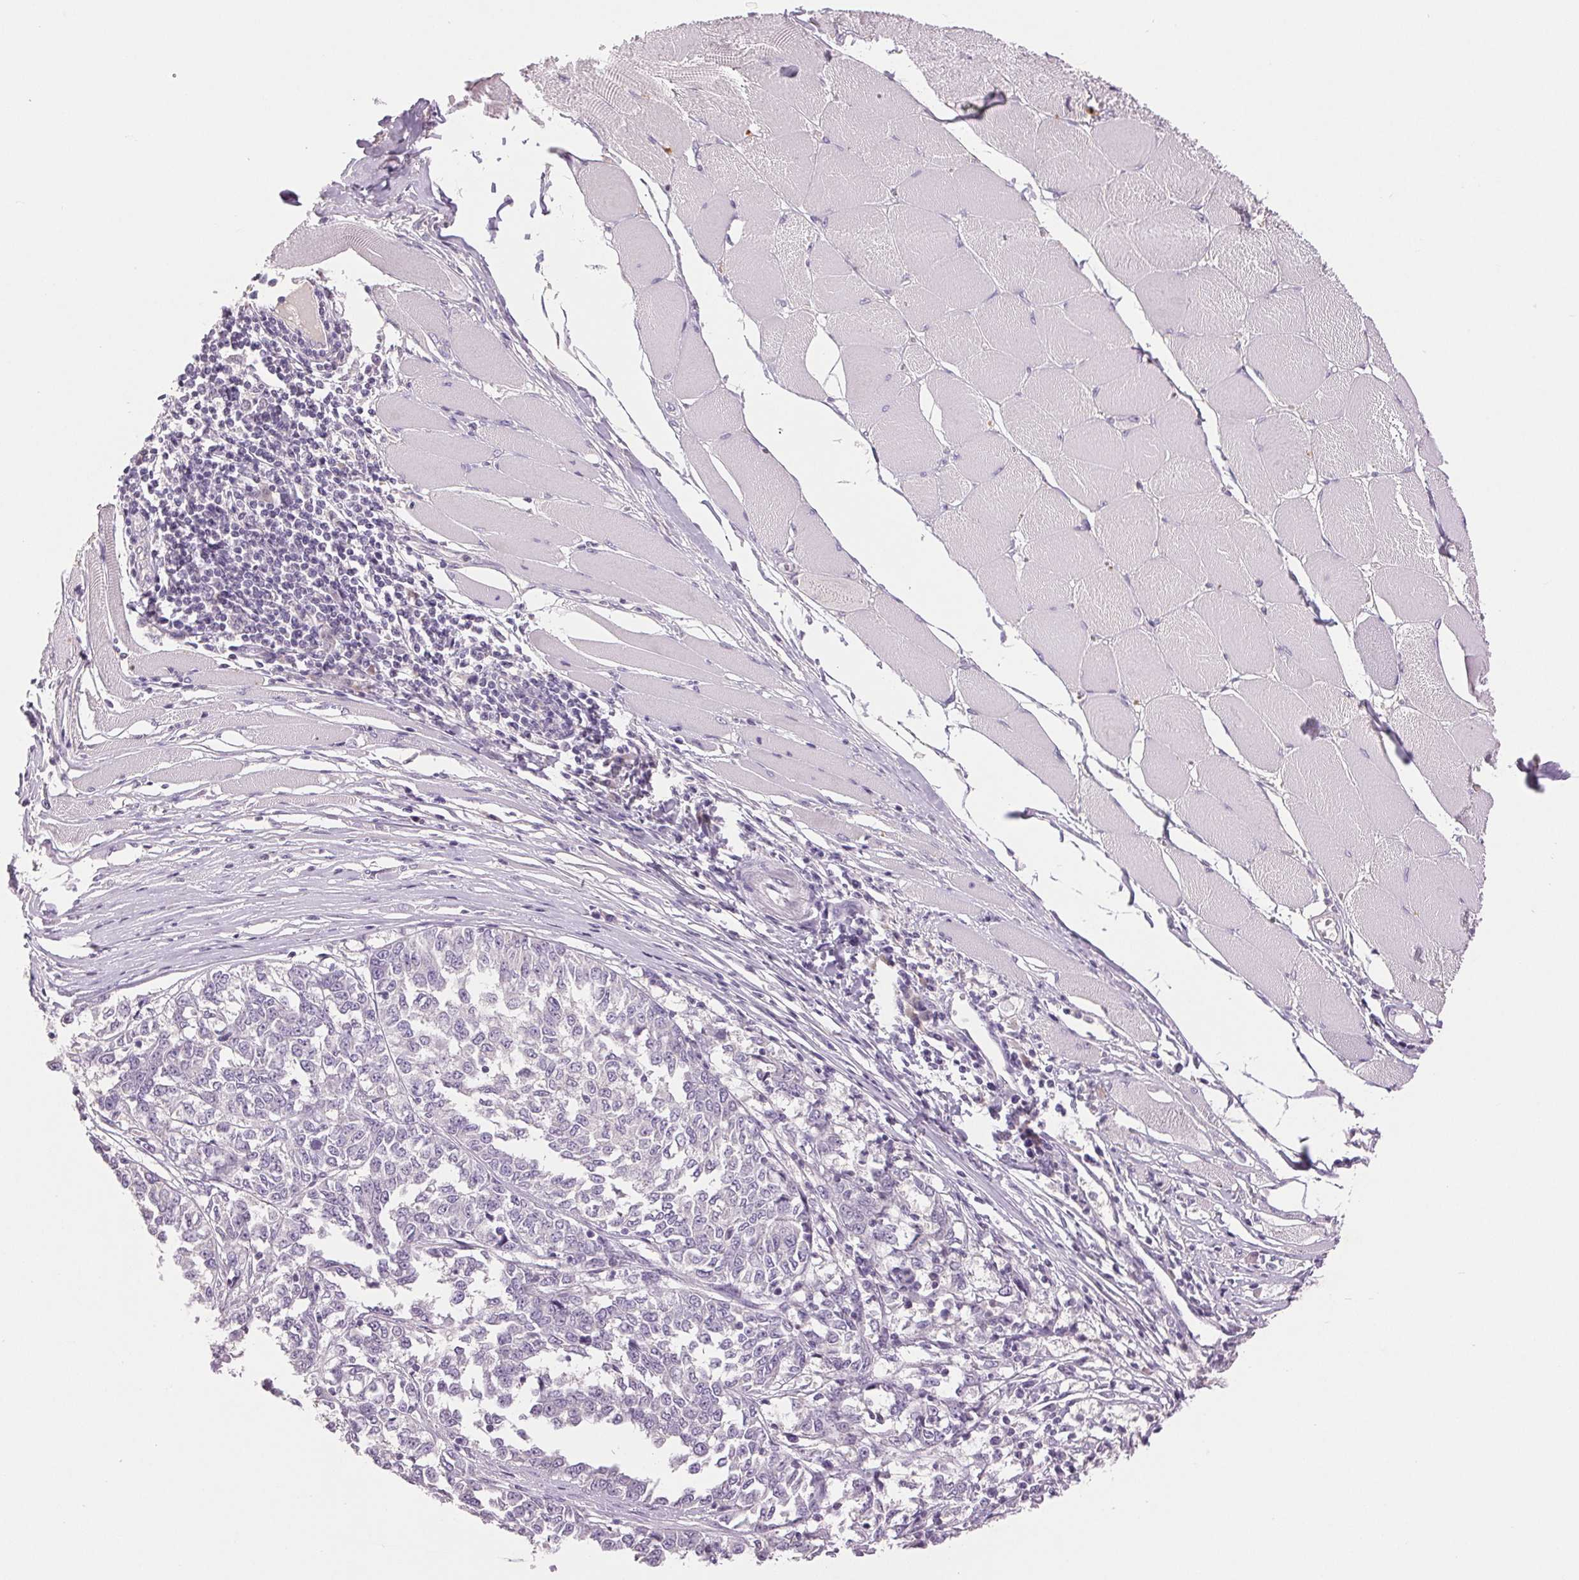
{"staining": {"intensity": "negative", "quantity": "none", "location": "none"}, "tissue": "melanoma", "cell_type": "Tumor cells", "image_type": "cancer", "snomed": [{"axis": "morphology", "description": "Malignant melanoma, NOS"}, {"axis": "topography", "description": "Skin"}], "caption": "Melanoma stained for a protein using IHC exhibits no staining tumor cells.", "gene": "FXYD4", "patient": {"sex": "female", "age": 72}}